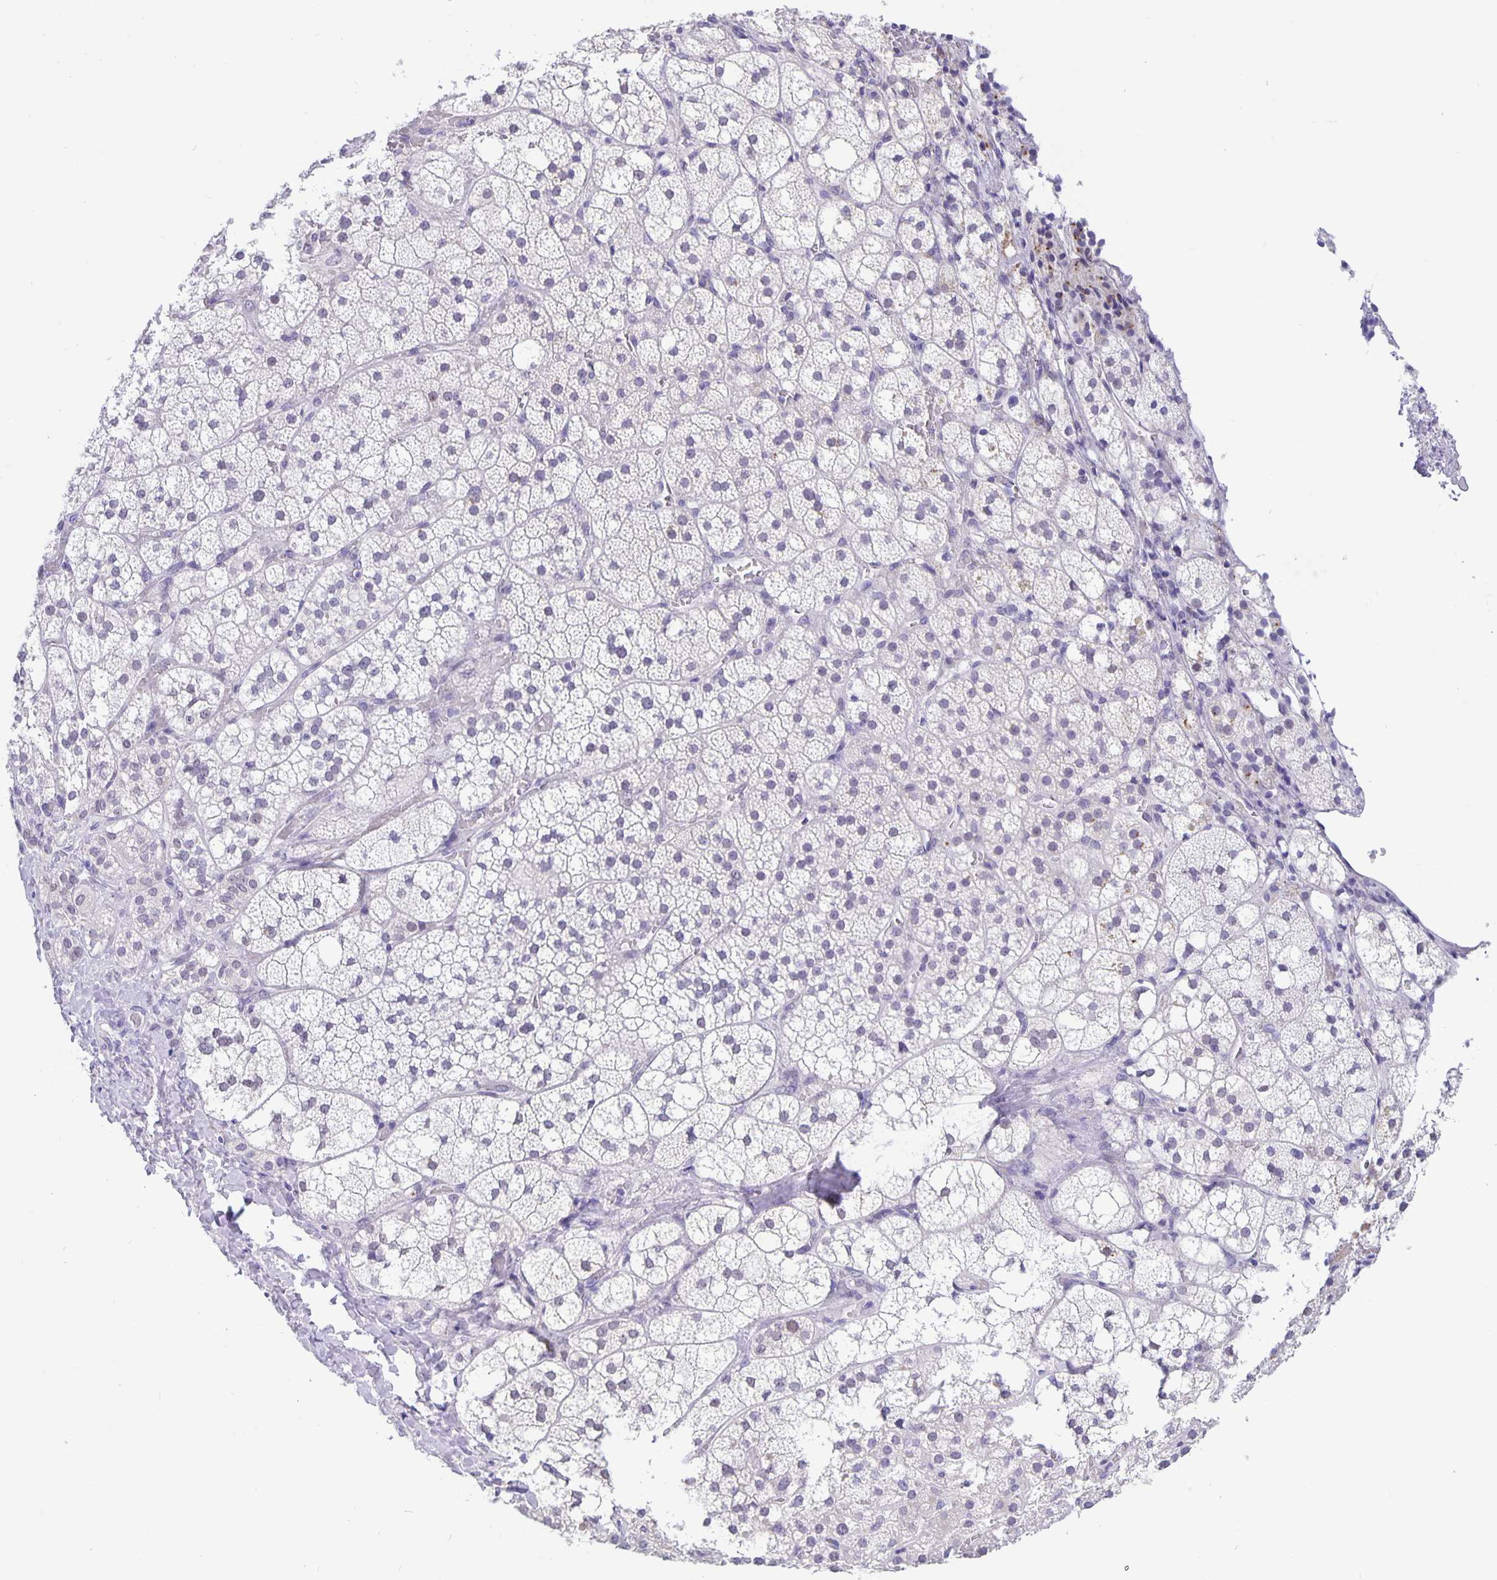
{"staining": {"intensity": "negative", "quantity": "none", "location": "none"}, "tissue": "adrenal gland", "cell_type": "Glandular cells", "image_type": "normal", "snomed": [{"axis": "morphology", "description": "Normal tissue, NOS"}, {"axis": "topography", "description": "Adrenal gland"}], "caption": "Glandular cells show no significant protein staining in benign adrenal gland.", "gene": "ERMN", "patient": {"sex": "male", "age": 53}}